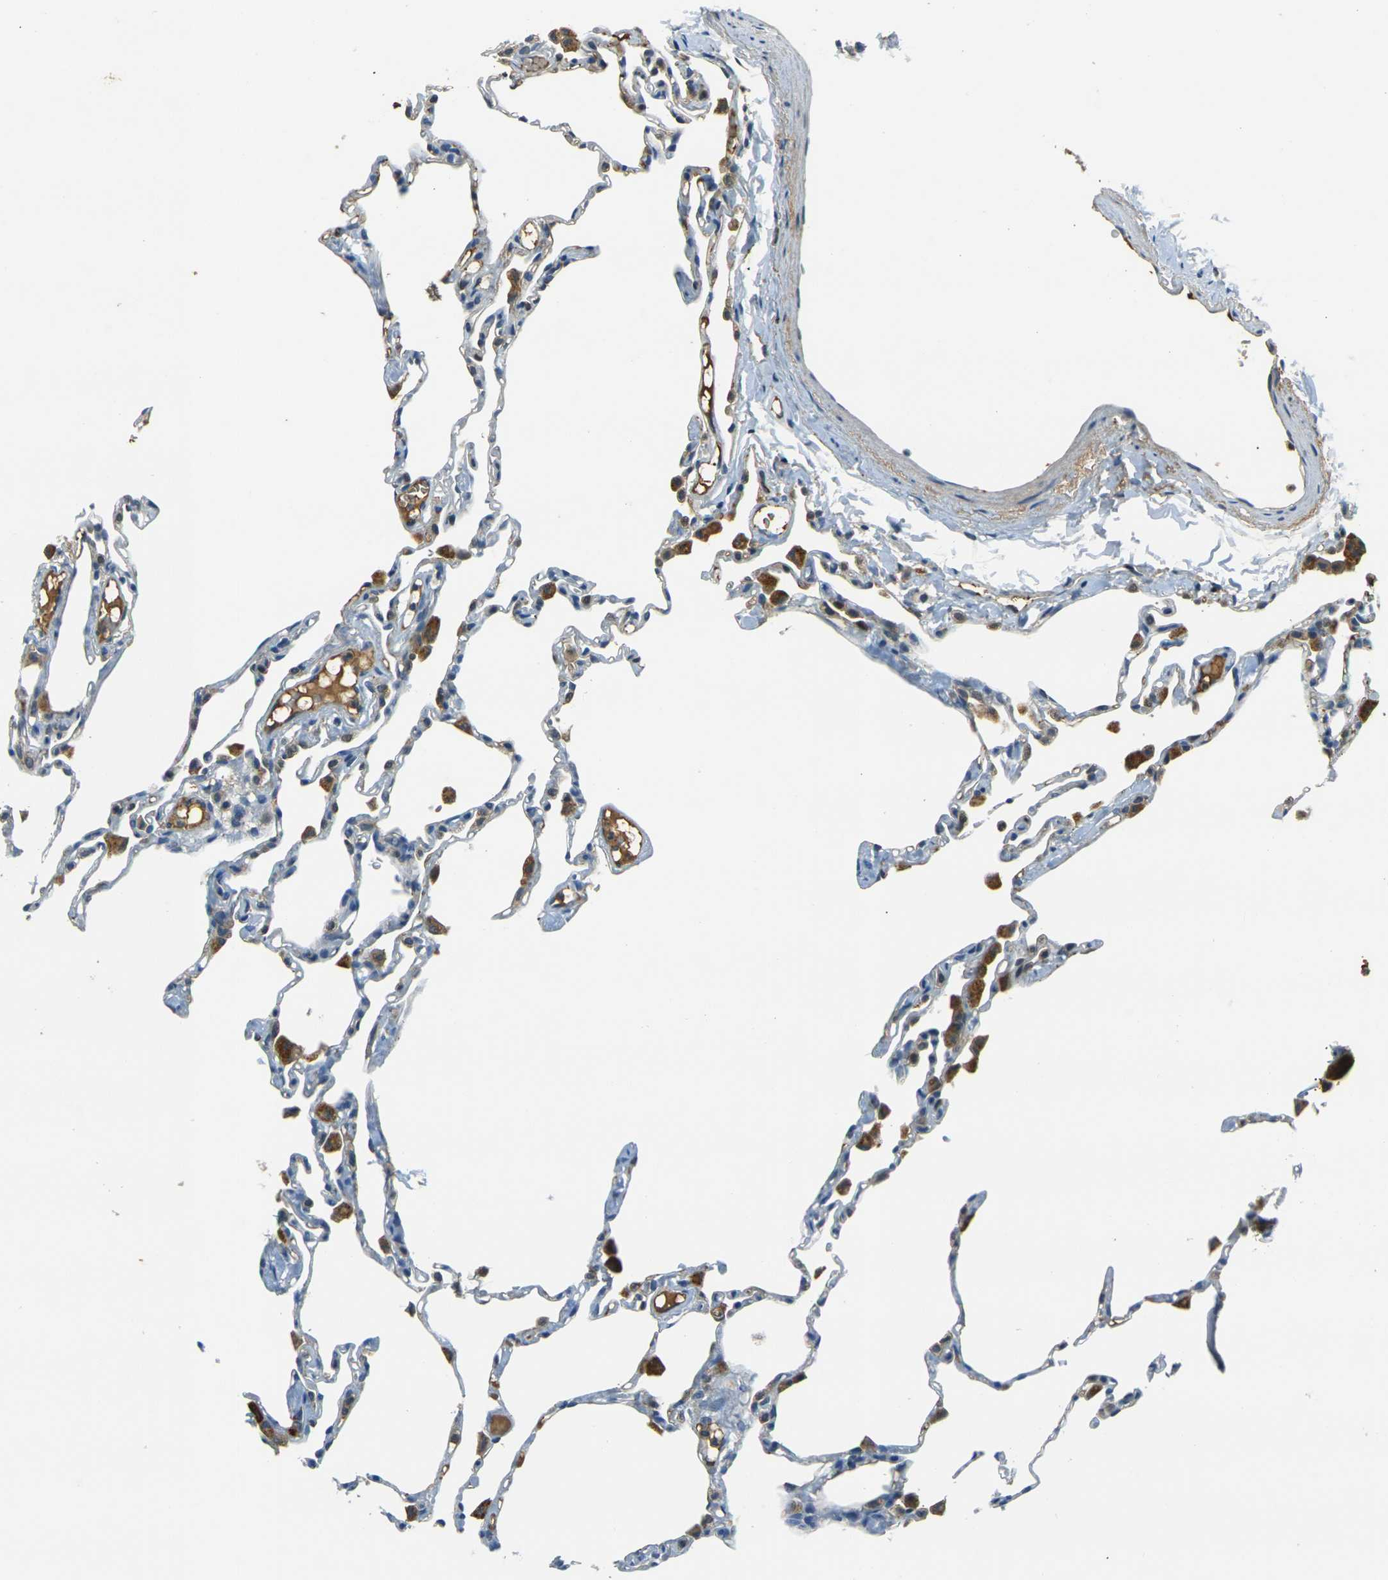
{"staining": {"intensity": "negative", "quantity": "none", "location": "none"}, "tissue": "lung", "cell_type": "Alveolar cells", "image_type": "normal", "snomed": [{"axis": "morphology", "description": "Normal tissue, NOS"}, {"axis": "topography", "description": "Lung"}], "caption": "Immunohistochemistry photomicrograph of normal lung: lung stained with DAB (3,3'-diaminobenzidine) displays no significant protein positivity in alveolar cells.", "gene": "PIGL", "patient": {"sex": "female", "age": 49}}